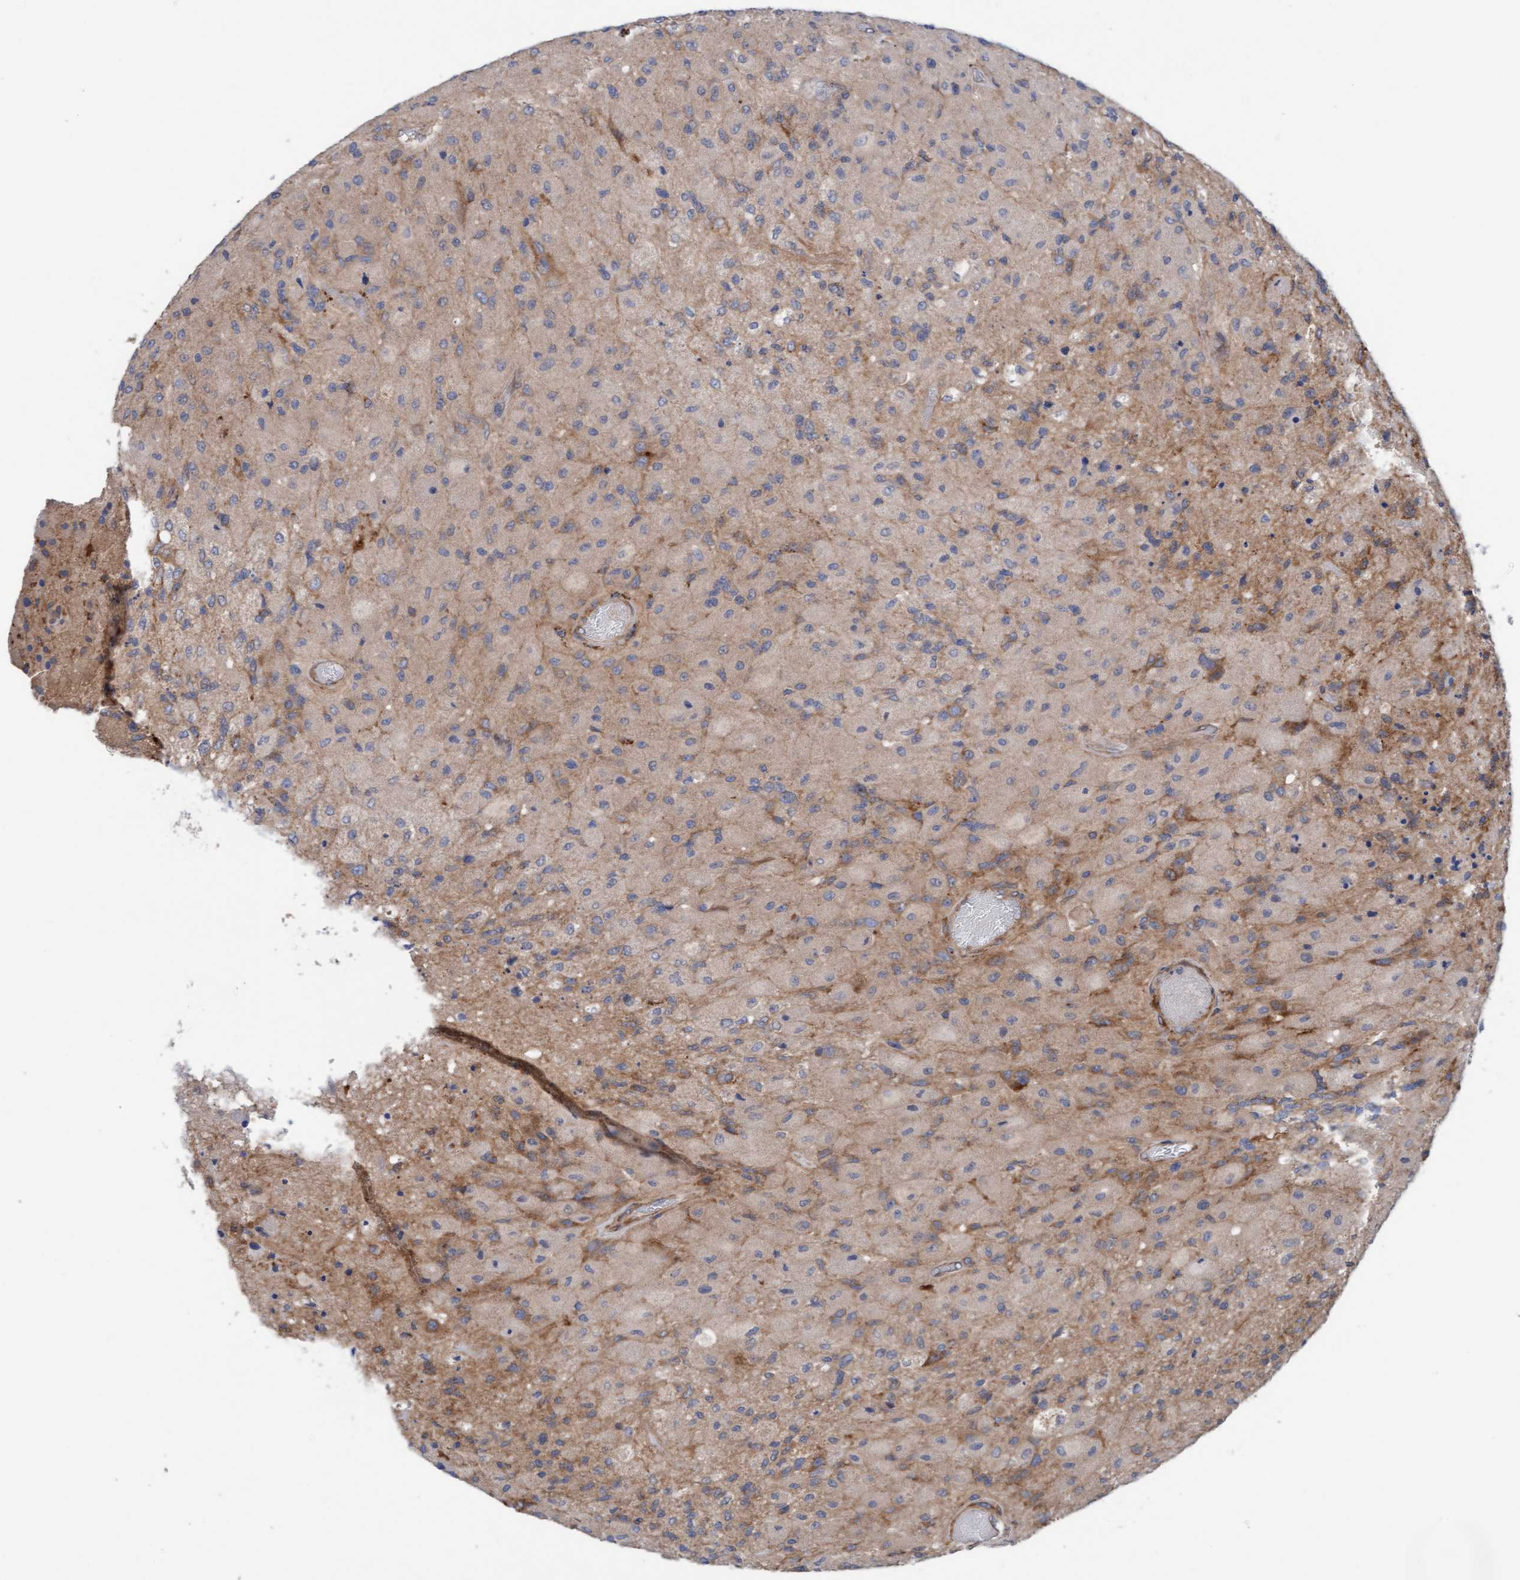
{"staining": {"intensity": "moderate", "quantity": "<25%", "location": "cytoplasmic/membranous"}, "tissue": "glioma", "cell_type": "Tumor cells", "image_type": "cancer", "snomed": [{"axis": "morphology", "description": "Normal tissue, NOS"}, {"axis": "morphology", "description": "Glioma, malignant, High grade"}, {"axis": "topography", "description": "Cerebral cortex"}], "caption": "Glioma stained with DAB (3,3'-diaminobenzidine) IHC demonstrates low levels of moderate cytoplasmic/membranous positivity in approximately <25% of tumor cells.", "gene": "CDK5RAP3", "patient": {"sex": "male", "age": 77}}